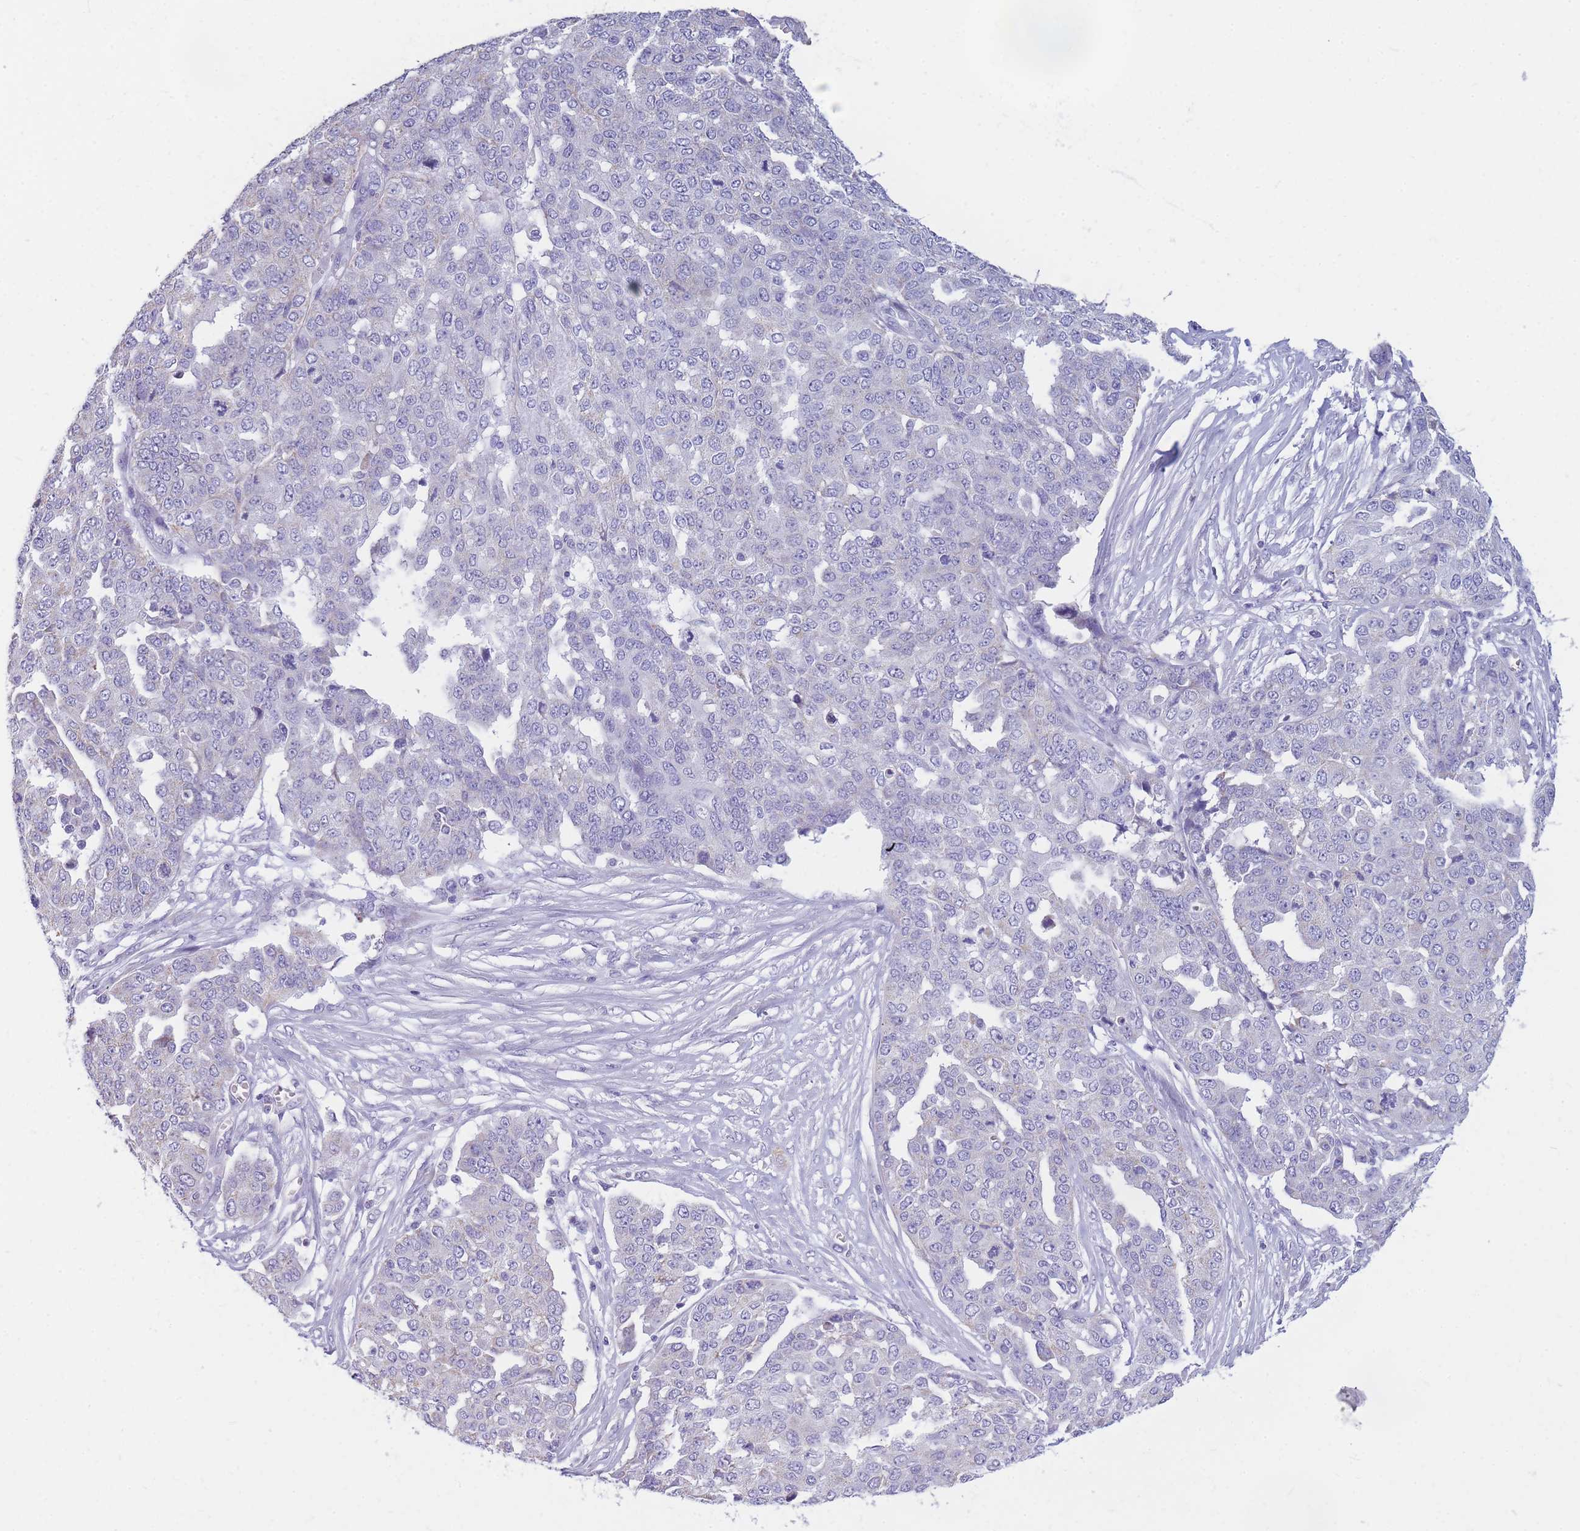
{"staining": {"intensity": "negative", "quantity": "none", "location": "none"}, "tissue": "ovarian cancer", "cell_type": "Tumor cells", "image_type": "cancer", "snomed": [{"axis": "morphology", "description": "Cystadenocarcinoma, serous, NOS"}, {"axis": "topography", "description": "Soft tissue"}, {"axis": "topography", "description": "Ovary"}], "caption": "Photomicrograph shows no significant protein staining in tumor cells of ovarian cancer. Brightfield microscopy of immunohistochemistry (IHC) stained with DAB (3,3'-diaminobenzidine) (brown) and hematoxylin (blue), captured at high magnification.", "gene": "DHRS11", "patient": {"sex": "female", "age": 57}}